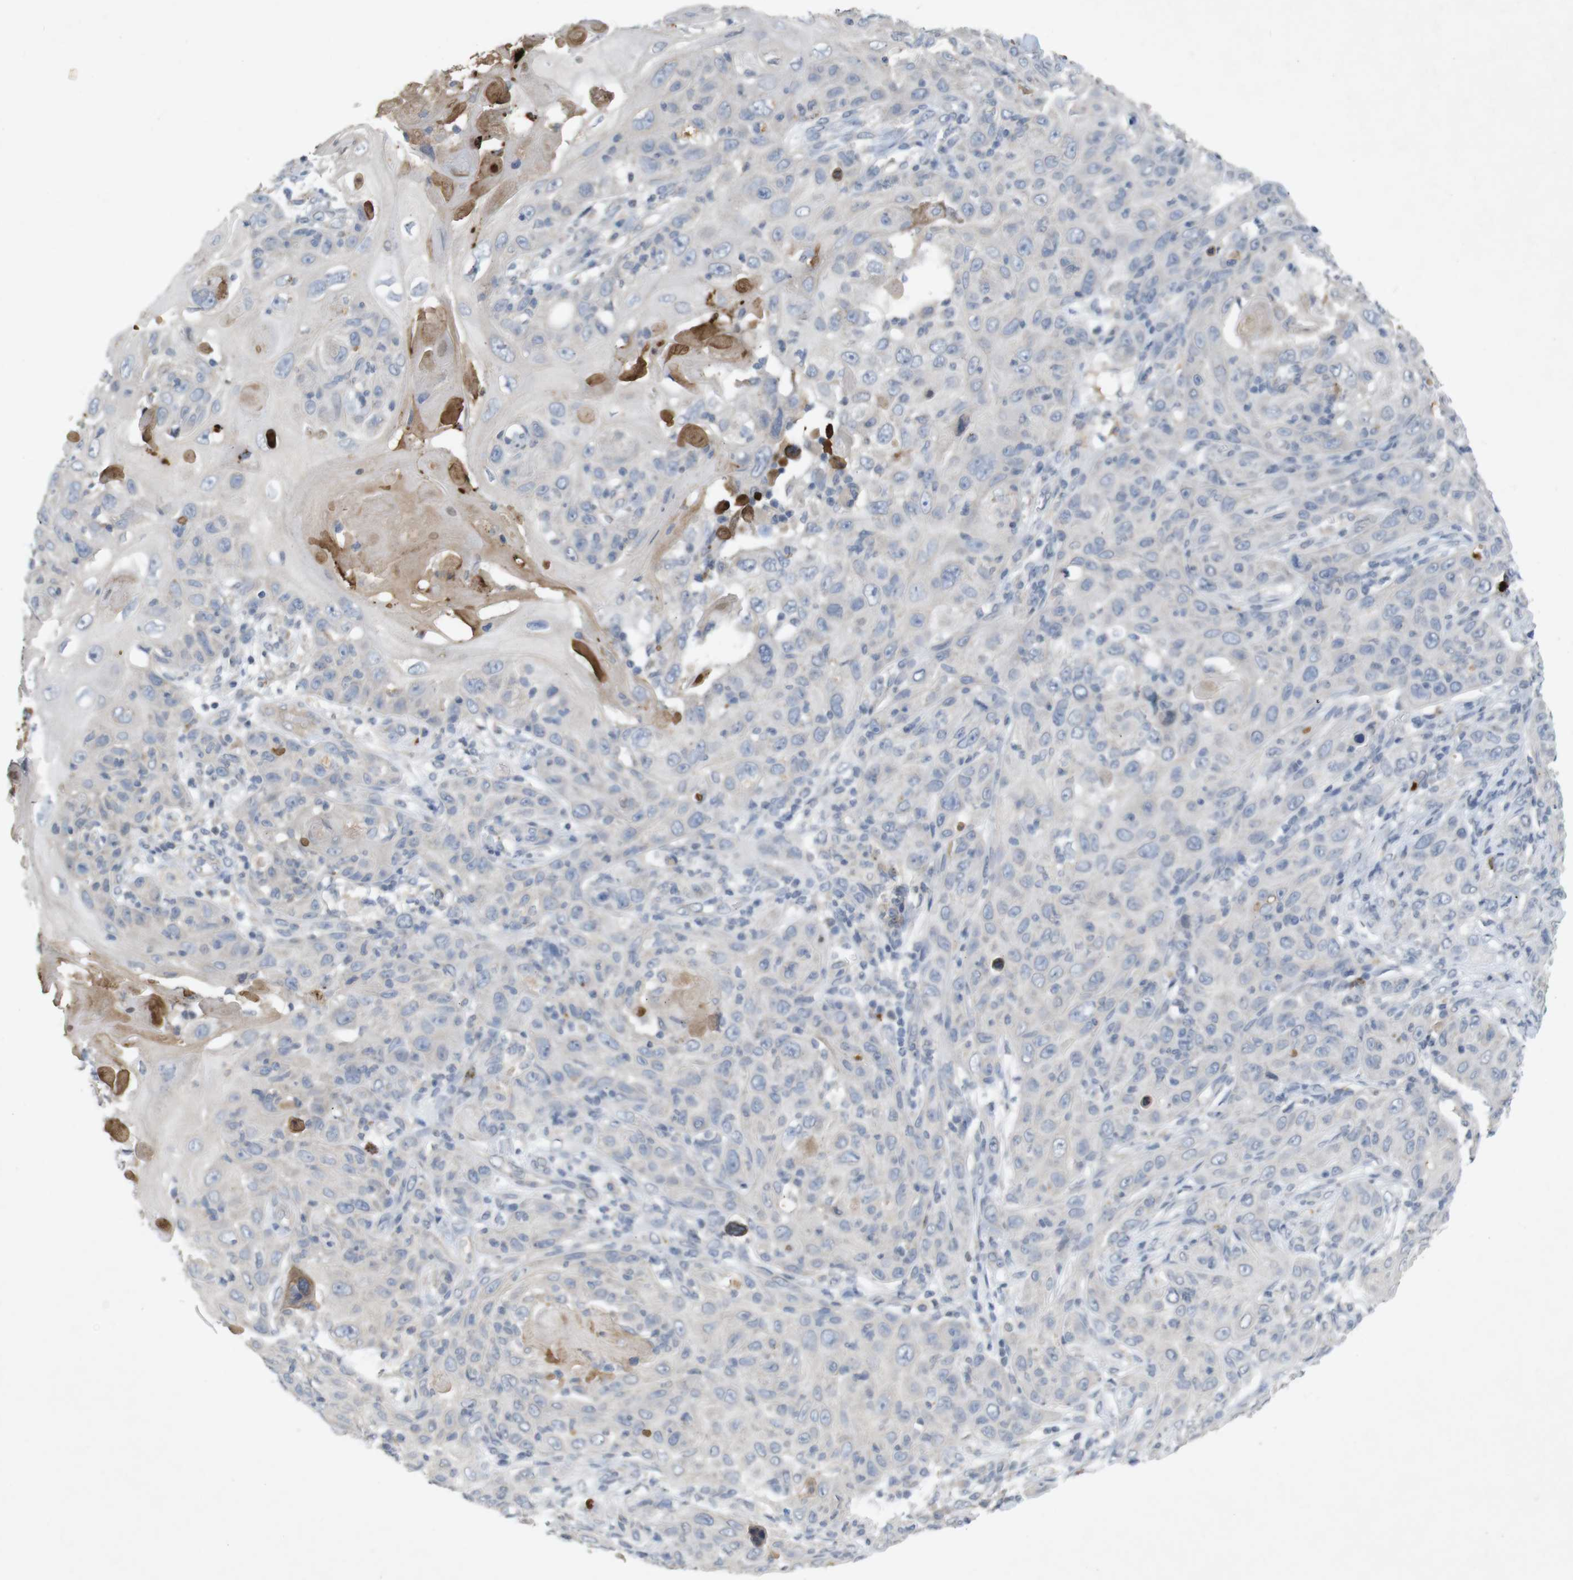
{"staining": {"intensity": "negative", "quantity": "none", "location": "none"}, "tissue": "skin cancer", "cell_type": "Tumor cells", "image_type": "cancer", "snomed": [{"axis": "morphology", "description": "Squamous cell carcinoma, NOS"}, {"axis": "topography", "description": "Skin"}], "caption": "Immunohistochemical staining of human squamous cell carcinoma (skin) displays no significant positivity in tumor cells.", "gene": "TSPAN14", "patient": {"sex": "female", "age": 88}}